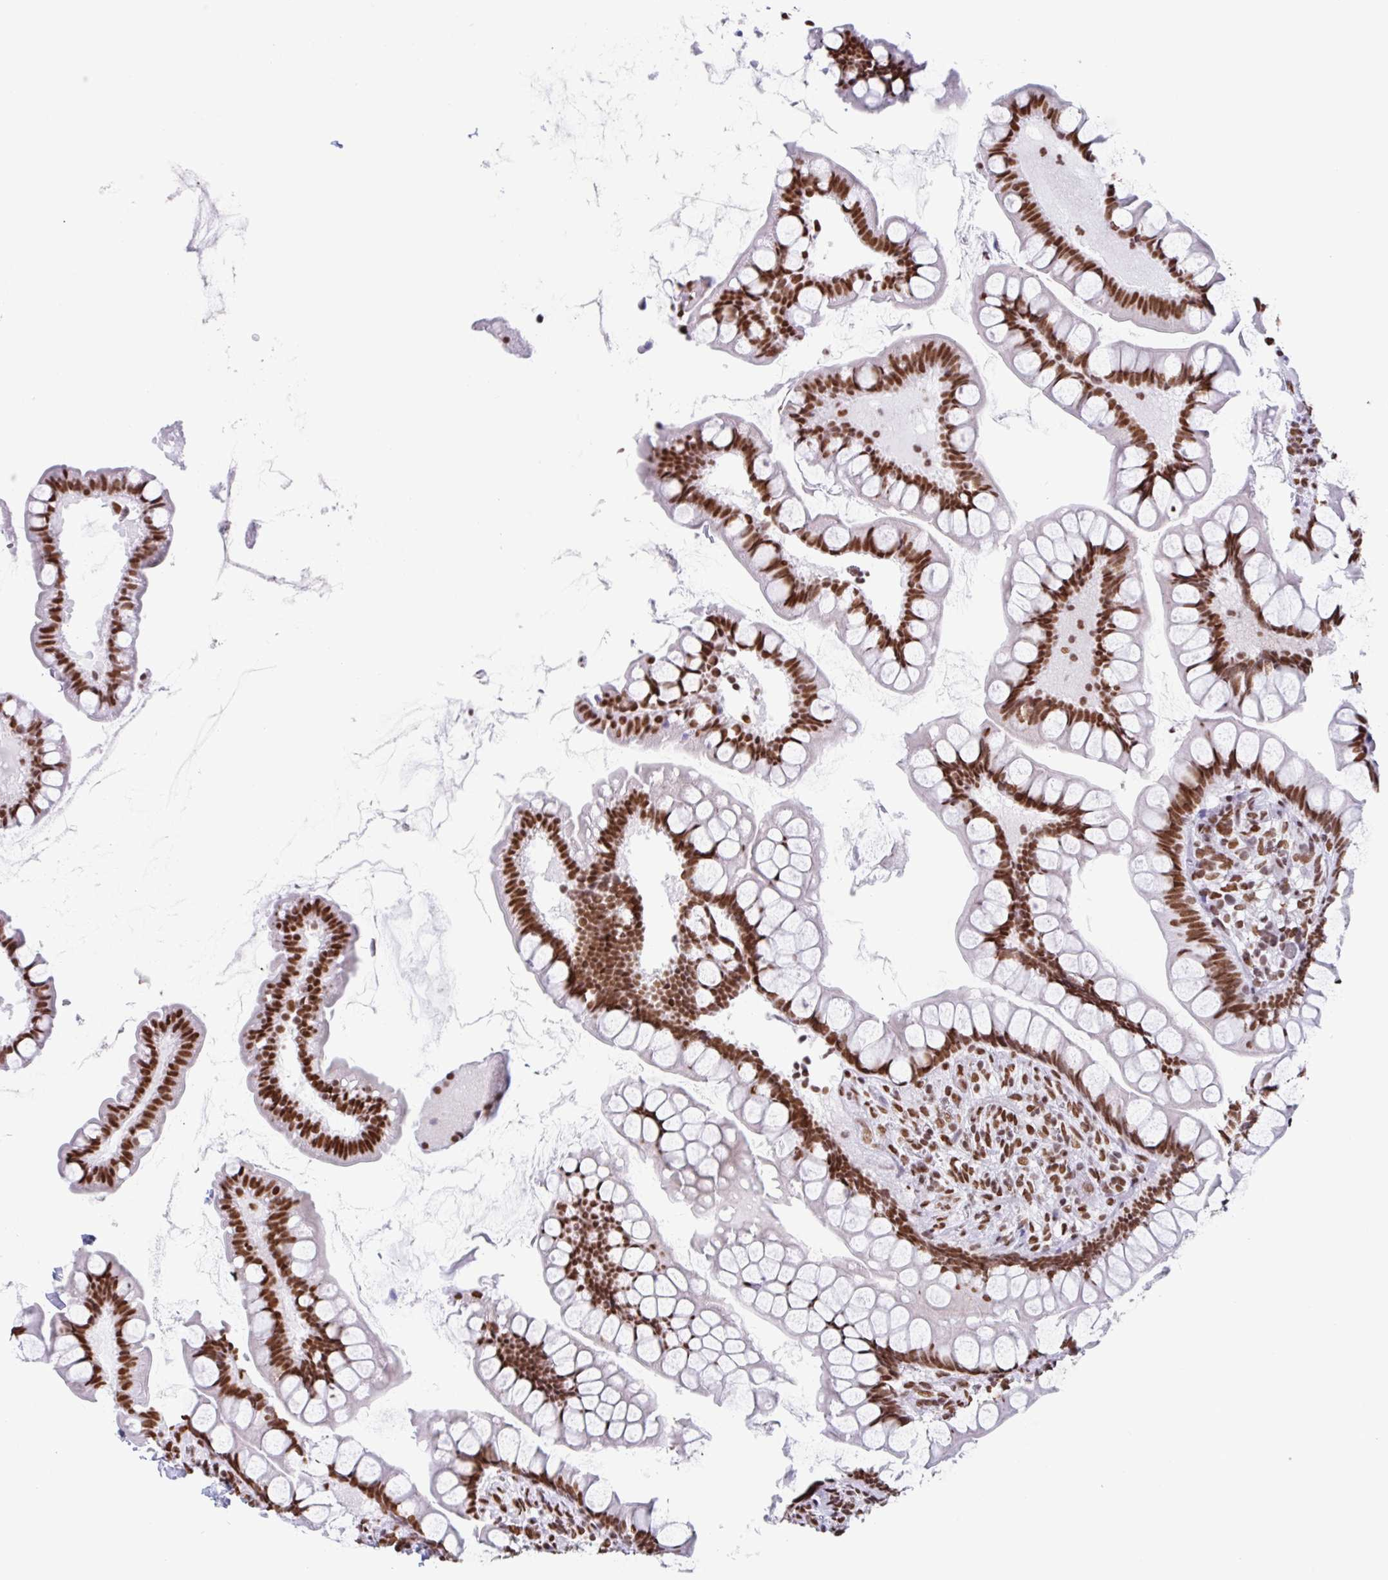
{"staining": {"intensity": "strong", "quantity": ">75%", "location": "nuclear"}, "tissue": "small intestine", "cell_type": "Glandular cells", "image_type": "normal", "snomed": [{"axis": "morphology", "description": "Normal tissue, NOS"}, {"axis": "topography", "description": "Small intestine"}], "caption": "Brown immunohistochemical staining in unremarkable small intestine reveals strong nuclear staining in about >75% of glandular cells.", "gene": "KHDRBS1", "patient": {"sex": "male", "age": 70}}